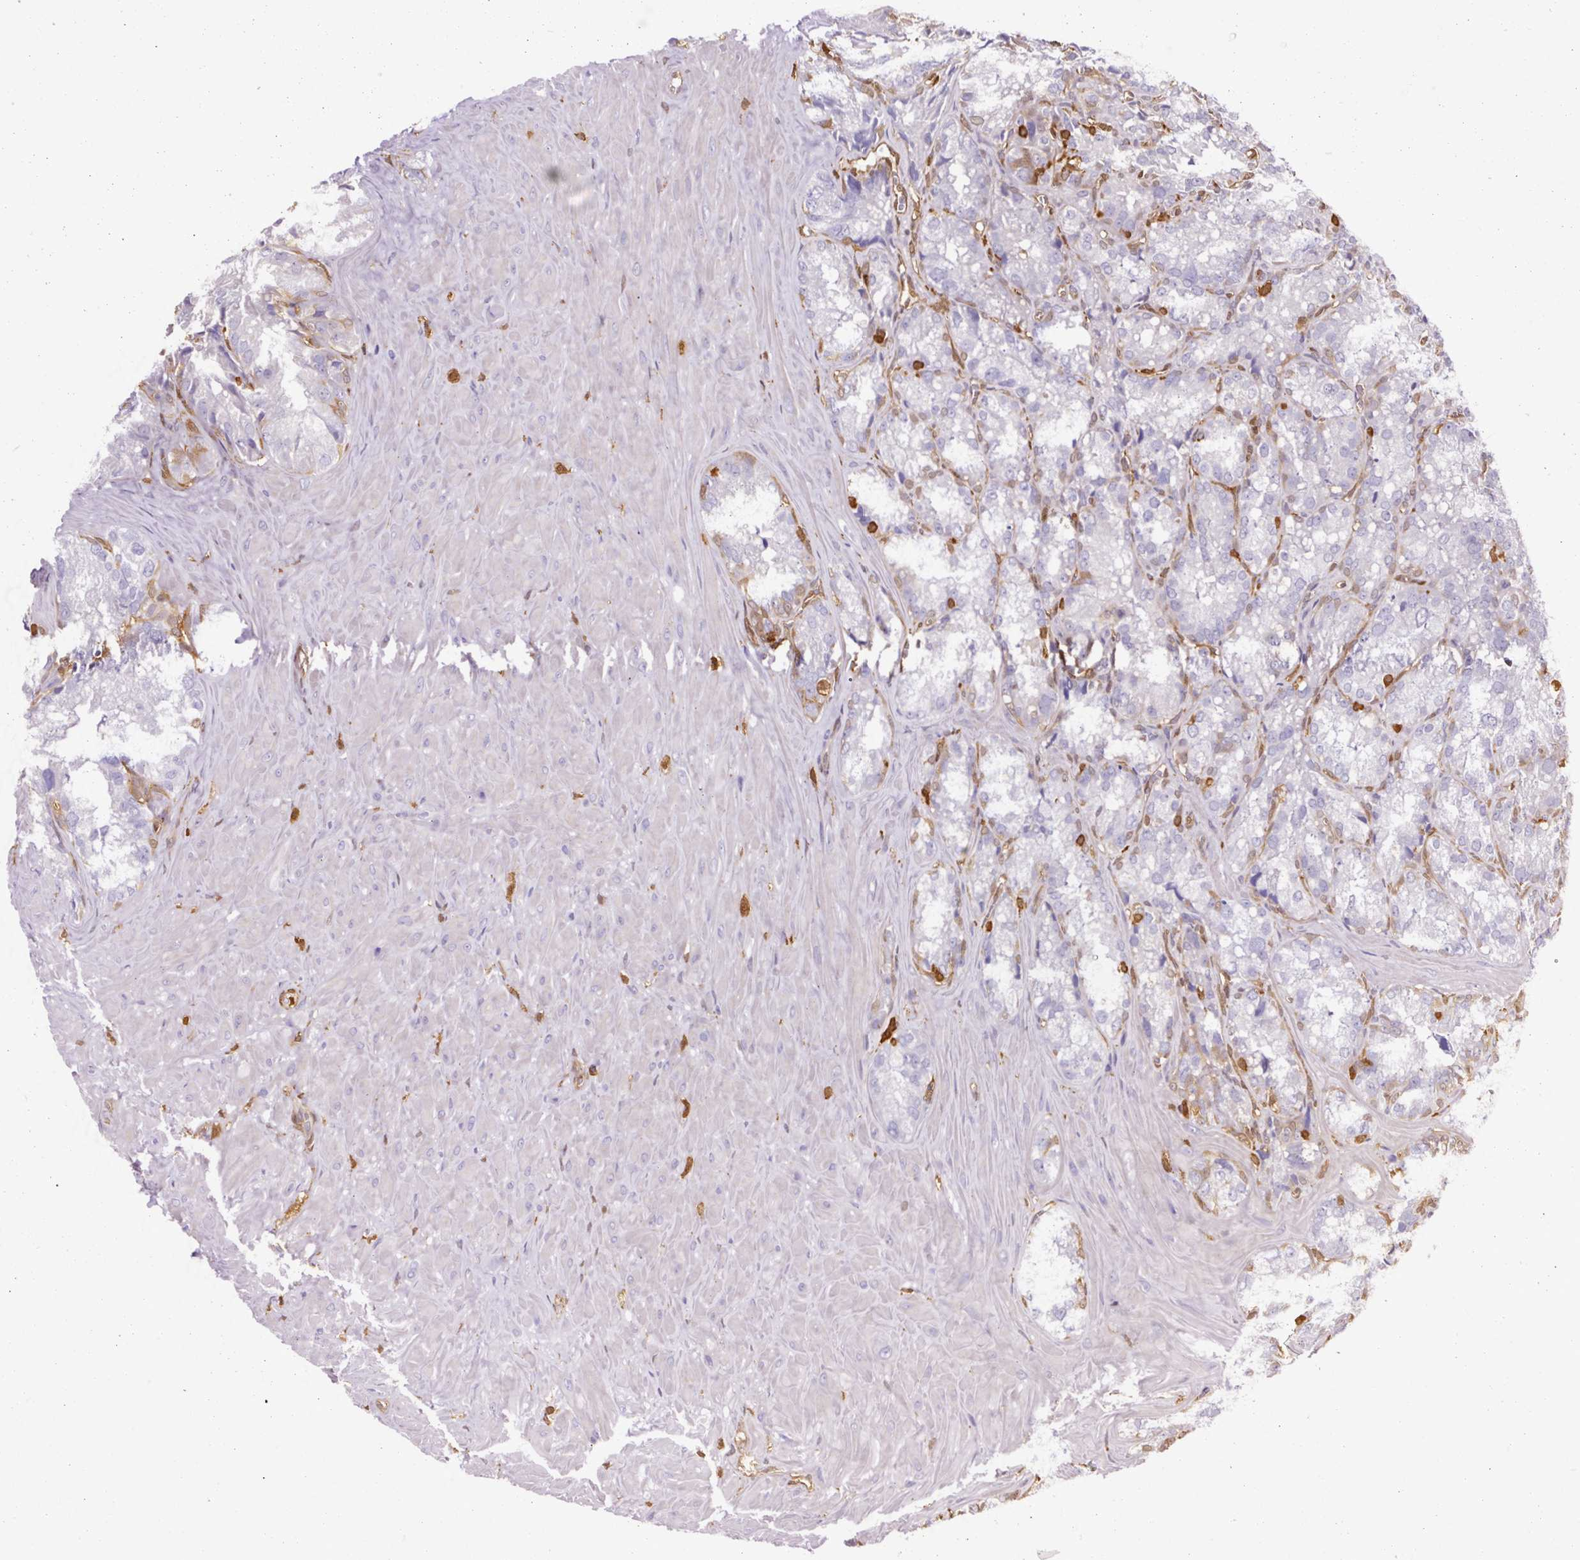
{"staining": {"intensity": "negative", "quantity": "none", "location": "none"}, "tissue": "seminal vesicle", "cell_type": "Glandular cells", "image_type": "normal", "snomed": [{"axis": "morphology", "description": "Normal tissue, NOS"}, {"axis": "topography", "description": "Seminal veicle"}], "caption": "An immunohistochemistry (IHC) micrograph of benign seminal vesicle is shown. There is no staining in glandular cells of seminal vesicle. Nuclei are stained in blue.", "gene": "ARHGDIB", "patient": {"sex": "male", "age": 62}}